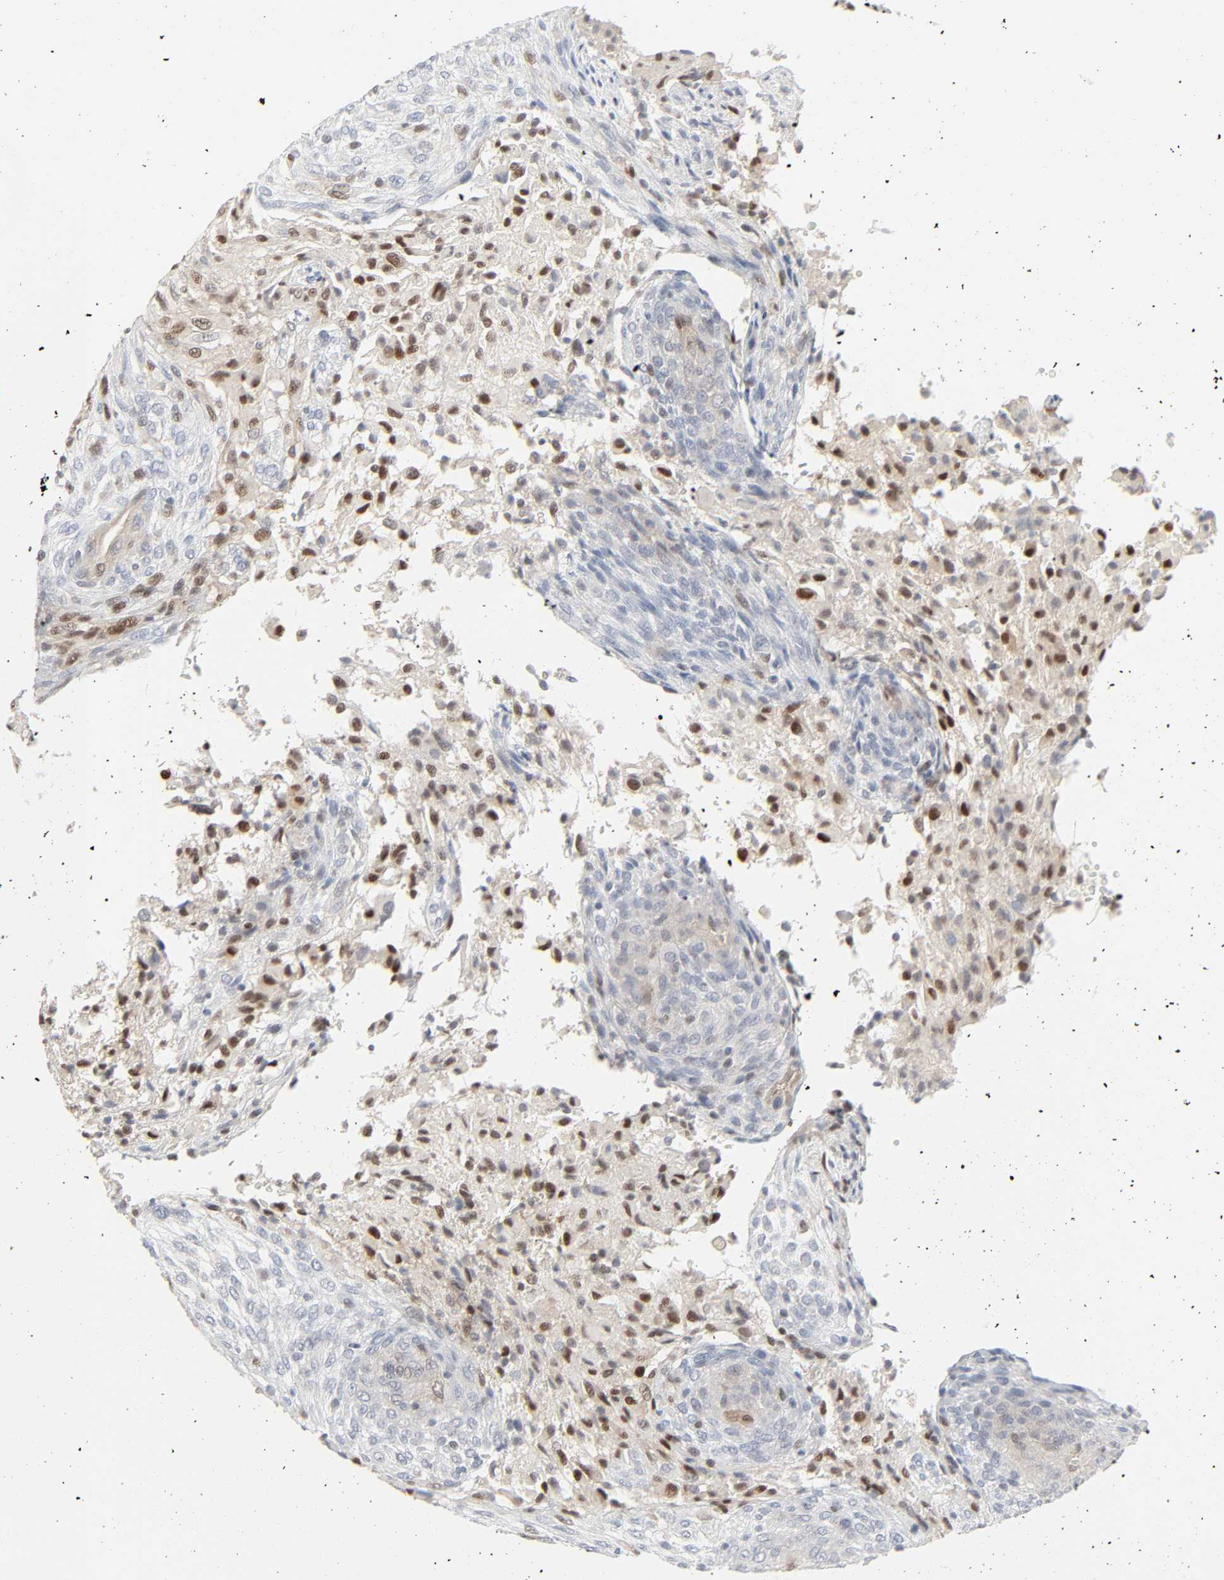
{"staining": {"intensity": "moderate", "quantity": "25%-75%", "location": "cytoplasmic/membranous,nuclear"}, "tissue": "glioma", "cell_type": "Tumor cells", "image_type": "cancer", "snomed": [{"axis": "morphology", "description": "Glioma, malignant, High grade"}, {"axis": "topography", "description": "Cerebral cortex"}], "caption": "The image displays immunohistochemical staining of malignant glioma (high-grade). There is moderate cytoplasmic/membranous and nuclear expression is appreciated in about 25%-75% of tumor cells.", "gene": "ZBTB16", "patient": {"sex": "female", "age": 55}}